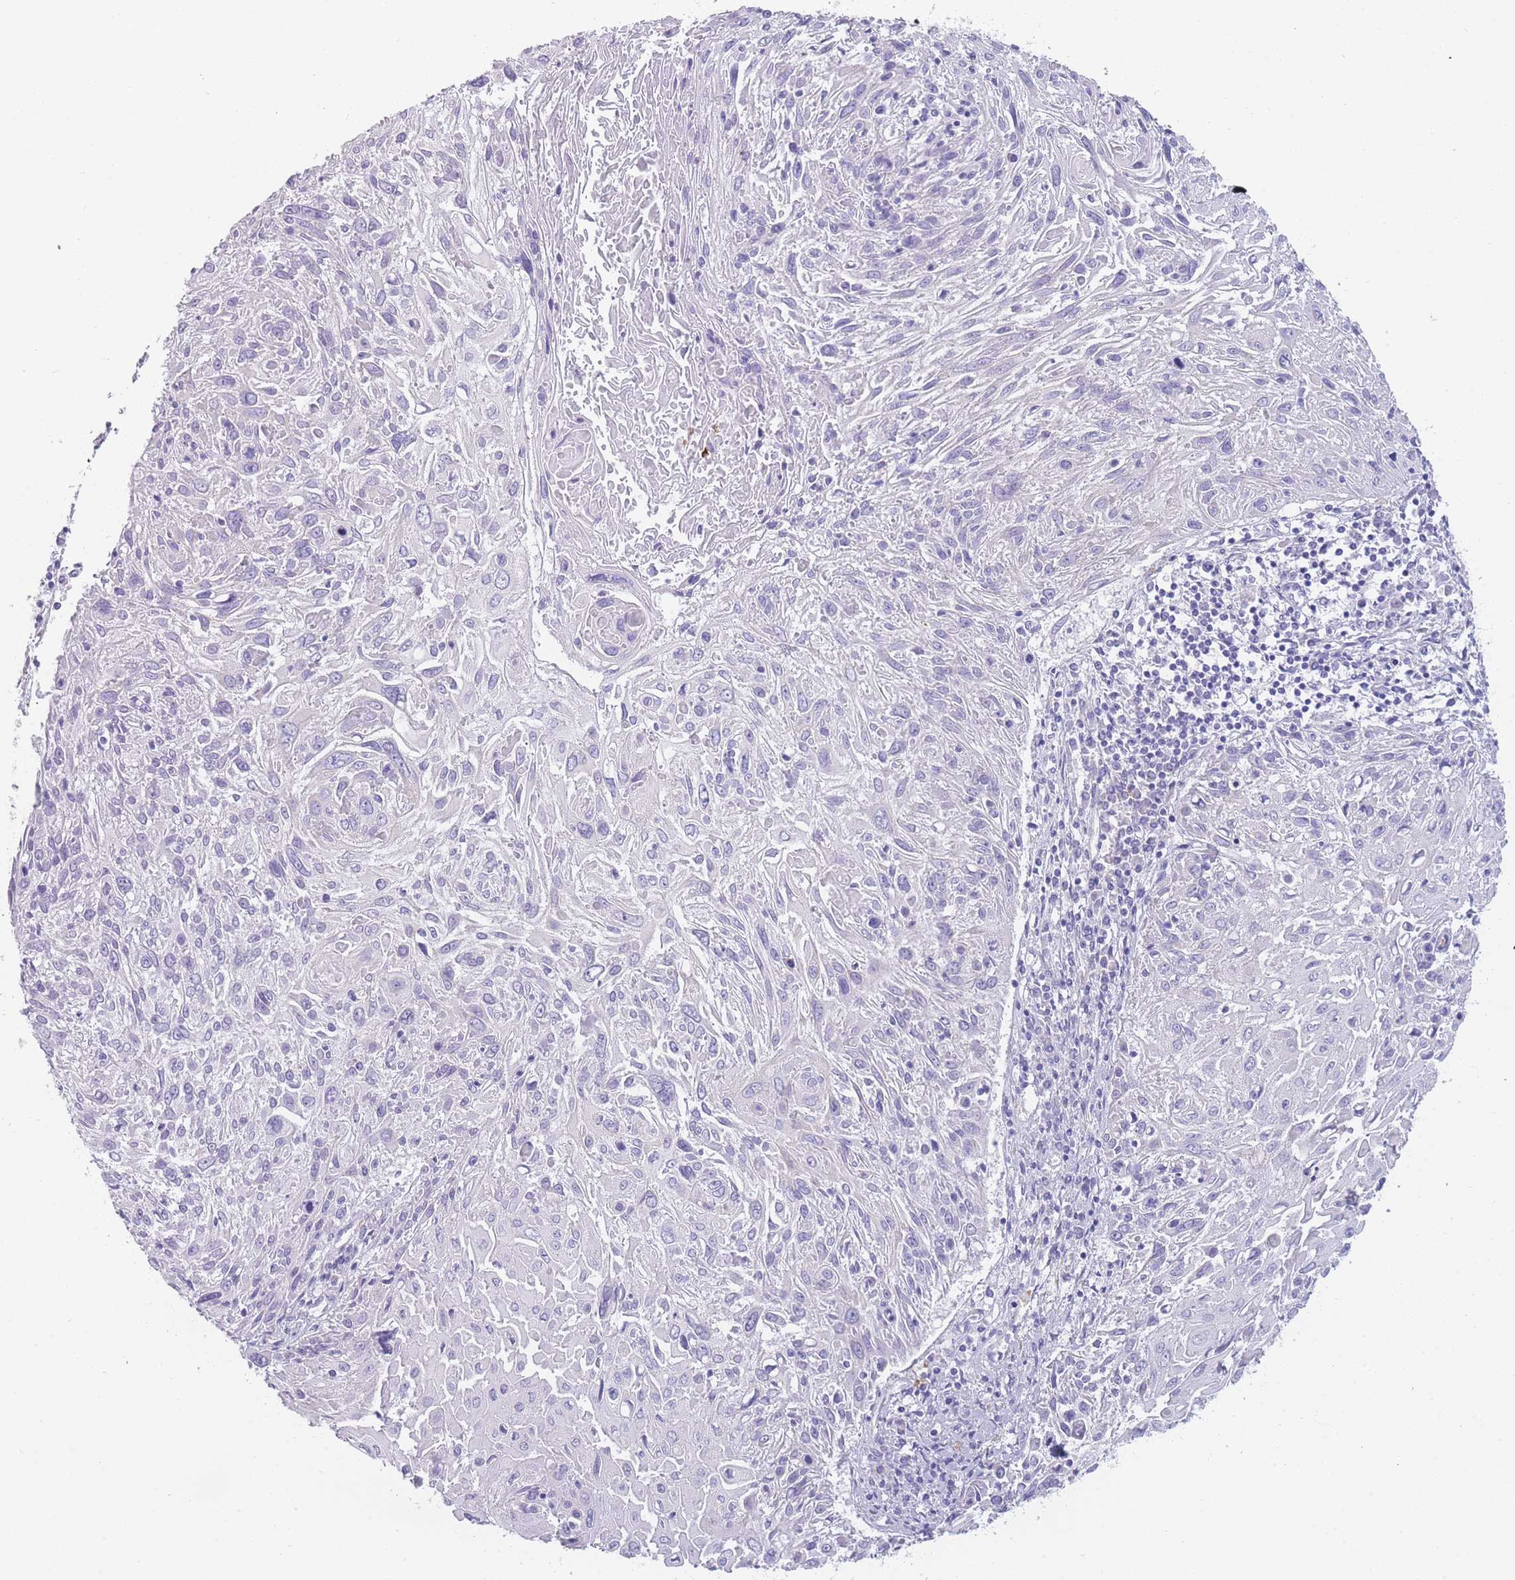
{"staining": {"intensity": "negative", "quantity": "none", "location": "none"}, "tissue": "cervical cancer", "cell_type": "Tumor cells", "image_type": "cancer", "snomed": [{"axis": "morphology", "description": "Squamous cell carcinoma, NOS"}, {"axis": "topography", "description": "Cervix"}], "caption": "The image reveals no staining of tumor cells in squamous cell carcinoma (cervical).", "gene": "ZNF627", "patient": {"sex": "female", "age": 51}}